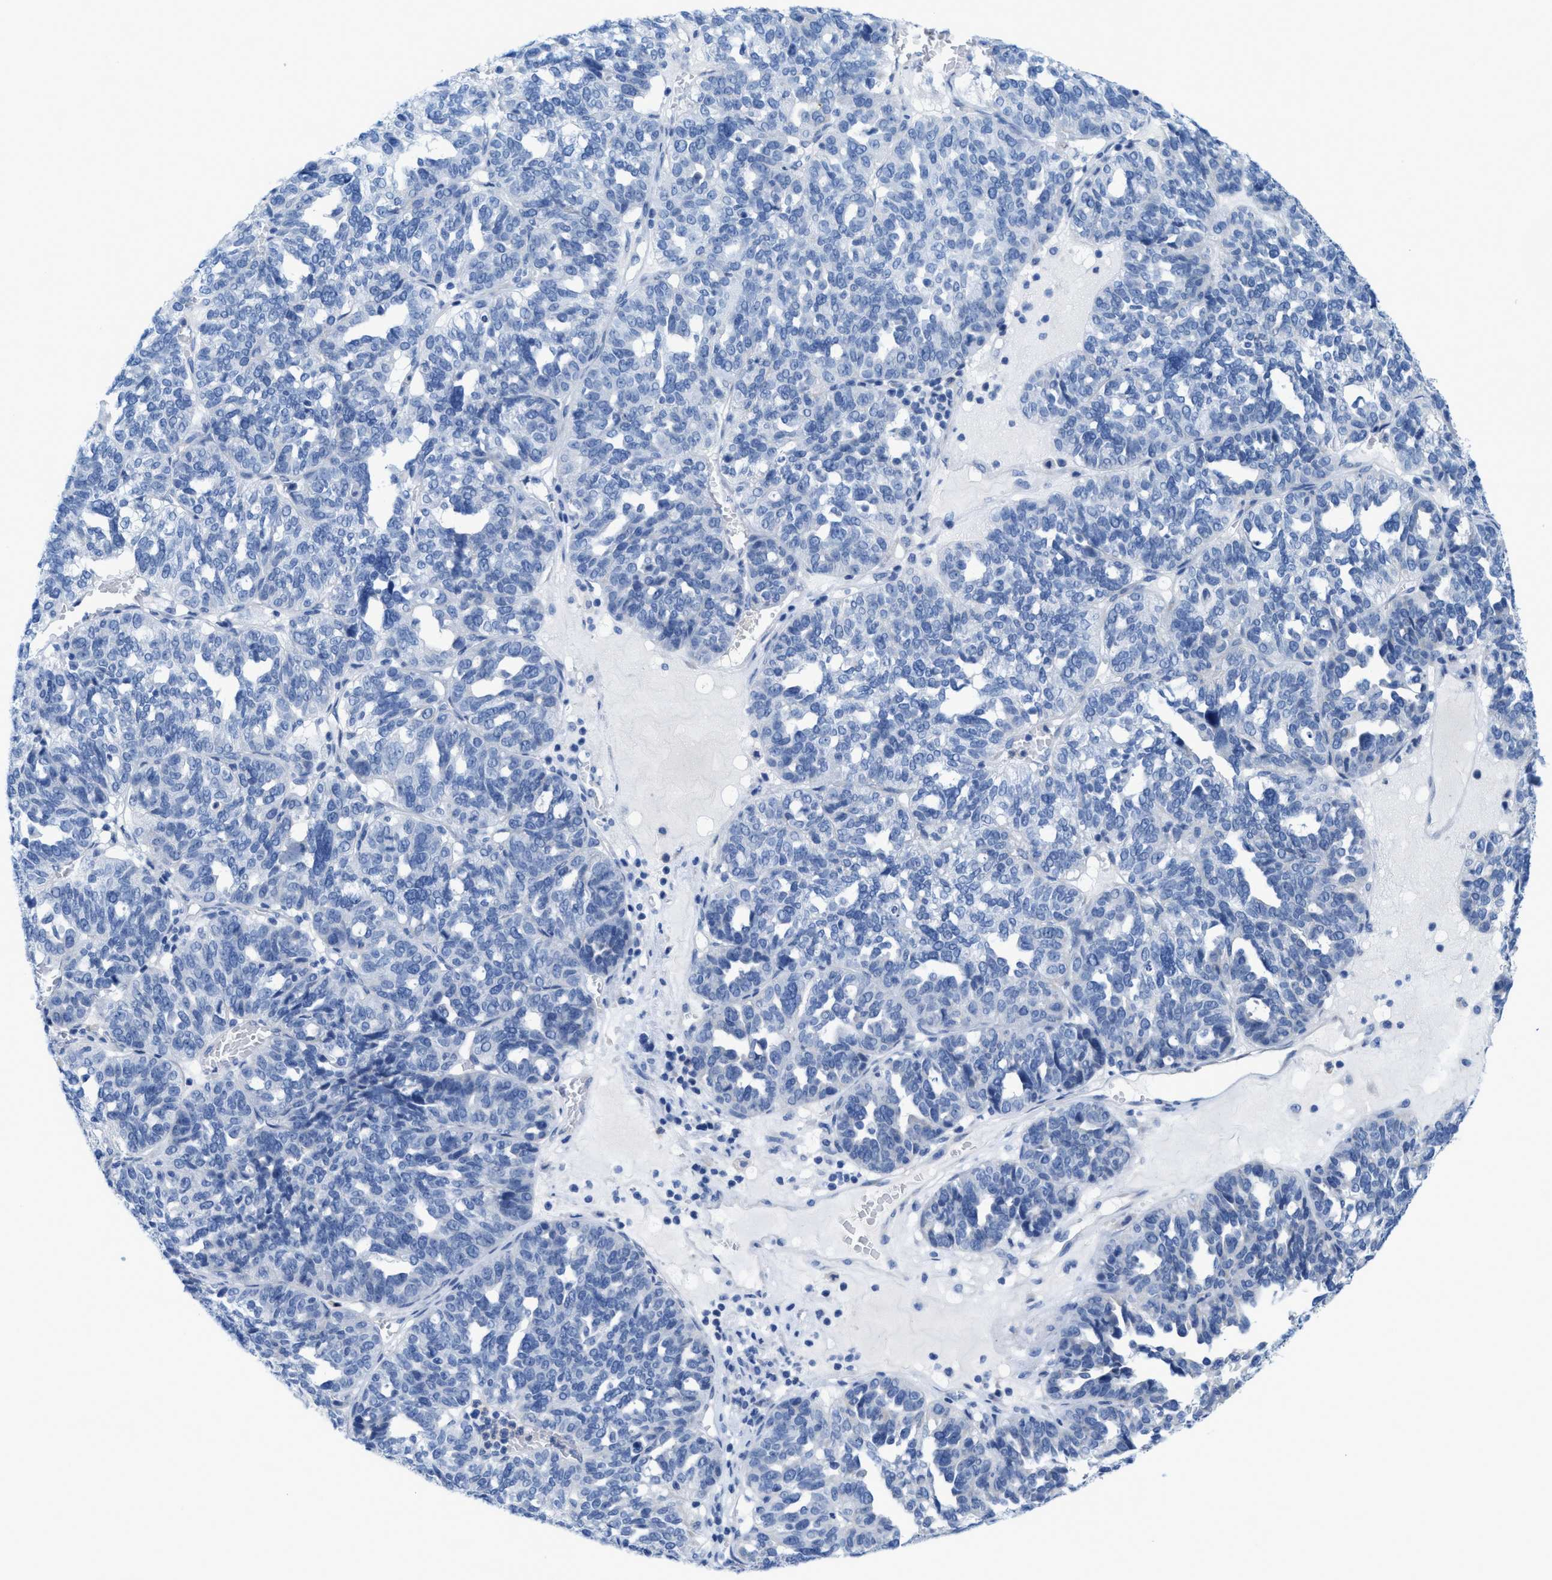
{"staining": {"intensity": "negative", "quantity": "none", "location": "none"}, "tissue": "ovarian cancer", "cell_type": "Tumor cells", "image_type": "cancer", "snomed": [{"axis": "morphology", "description": "Cystadenocarcinoma, serous, NOS"}, {"axis": "topography", "description": "Ovary"}], "caption": "This is a histopathology image of immunohistochemistry staining of ovarian serous cystadenocarcinoma, which shows no positivity in tumor cells. (Brightfield microscopy of DAB immunohistochemistry (IHC) at high magnification).", "gene": "CPA2", "patient": {"sex": "female", "age": 59}}